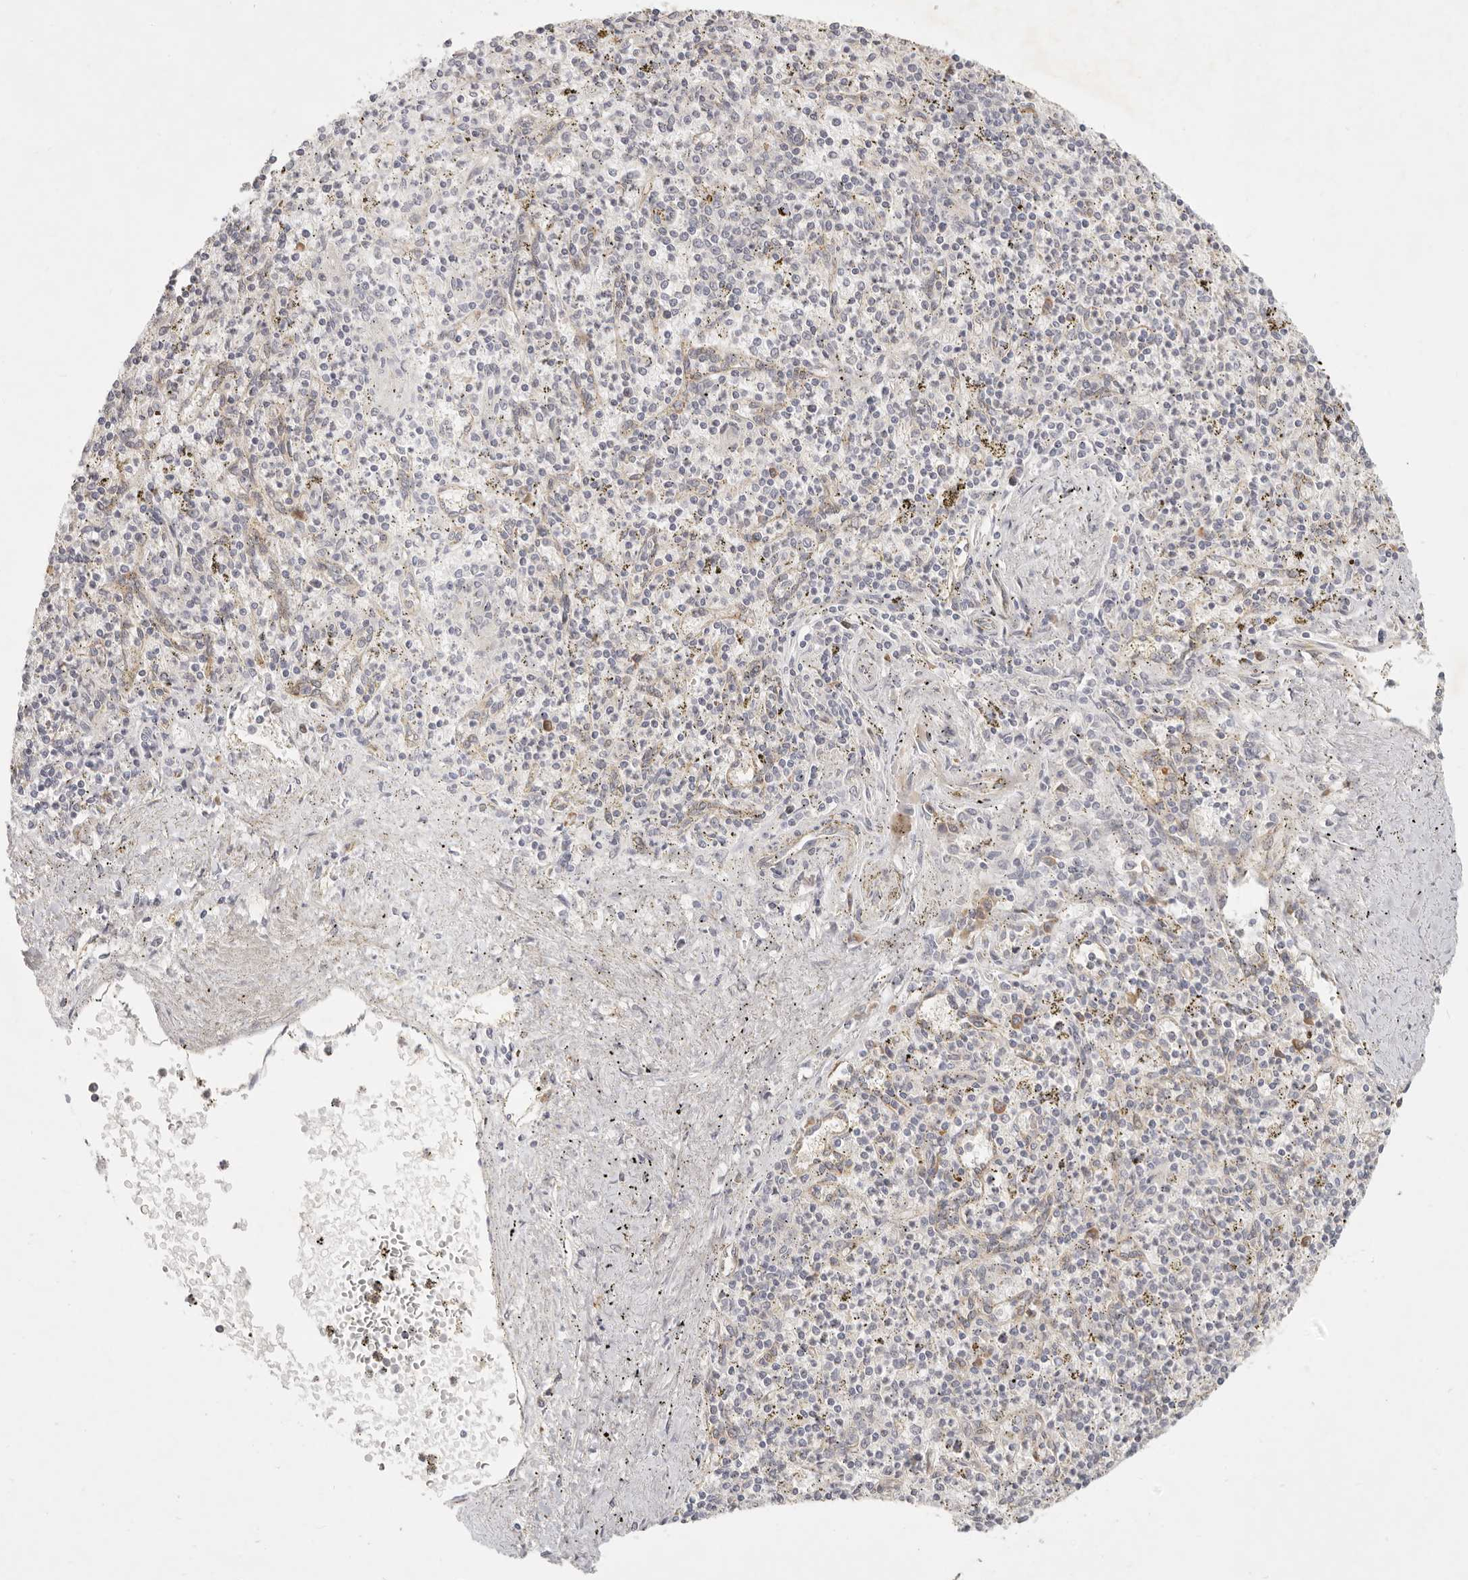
{"staining": {"intensity": "moderate", "quantity": "<25%", "location": "cytoplasmic/membranous"}, "tissue": "spleen", "cell_type": "Cells in red pulp", "image_type": "normal", "snomed": [{"axis": "morphology", "description": "Normal tissue, NOS"}, {"axis": "topography", "description": "Spleen"}], "caption": "Protein staining exhibits moderate cytoplasmic/membranous positivity in approximately <25% of cells in red pulp in benign spleen.", "gene": "PABPC4", "patient": {"sex": "male", "age": 72}}